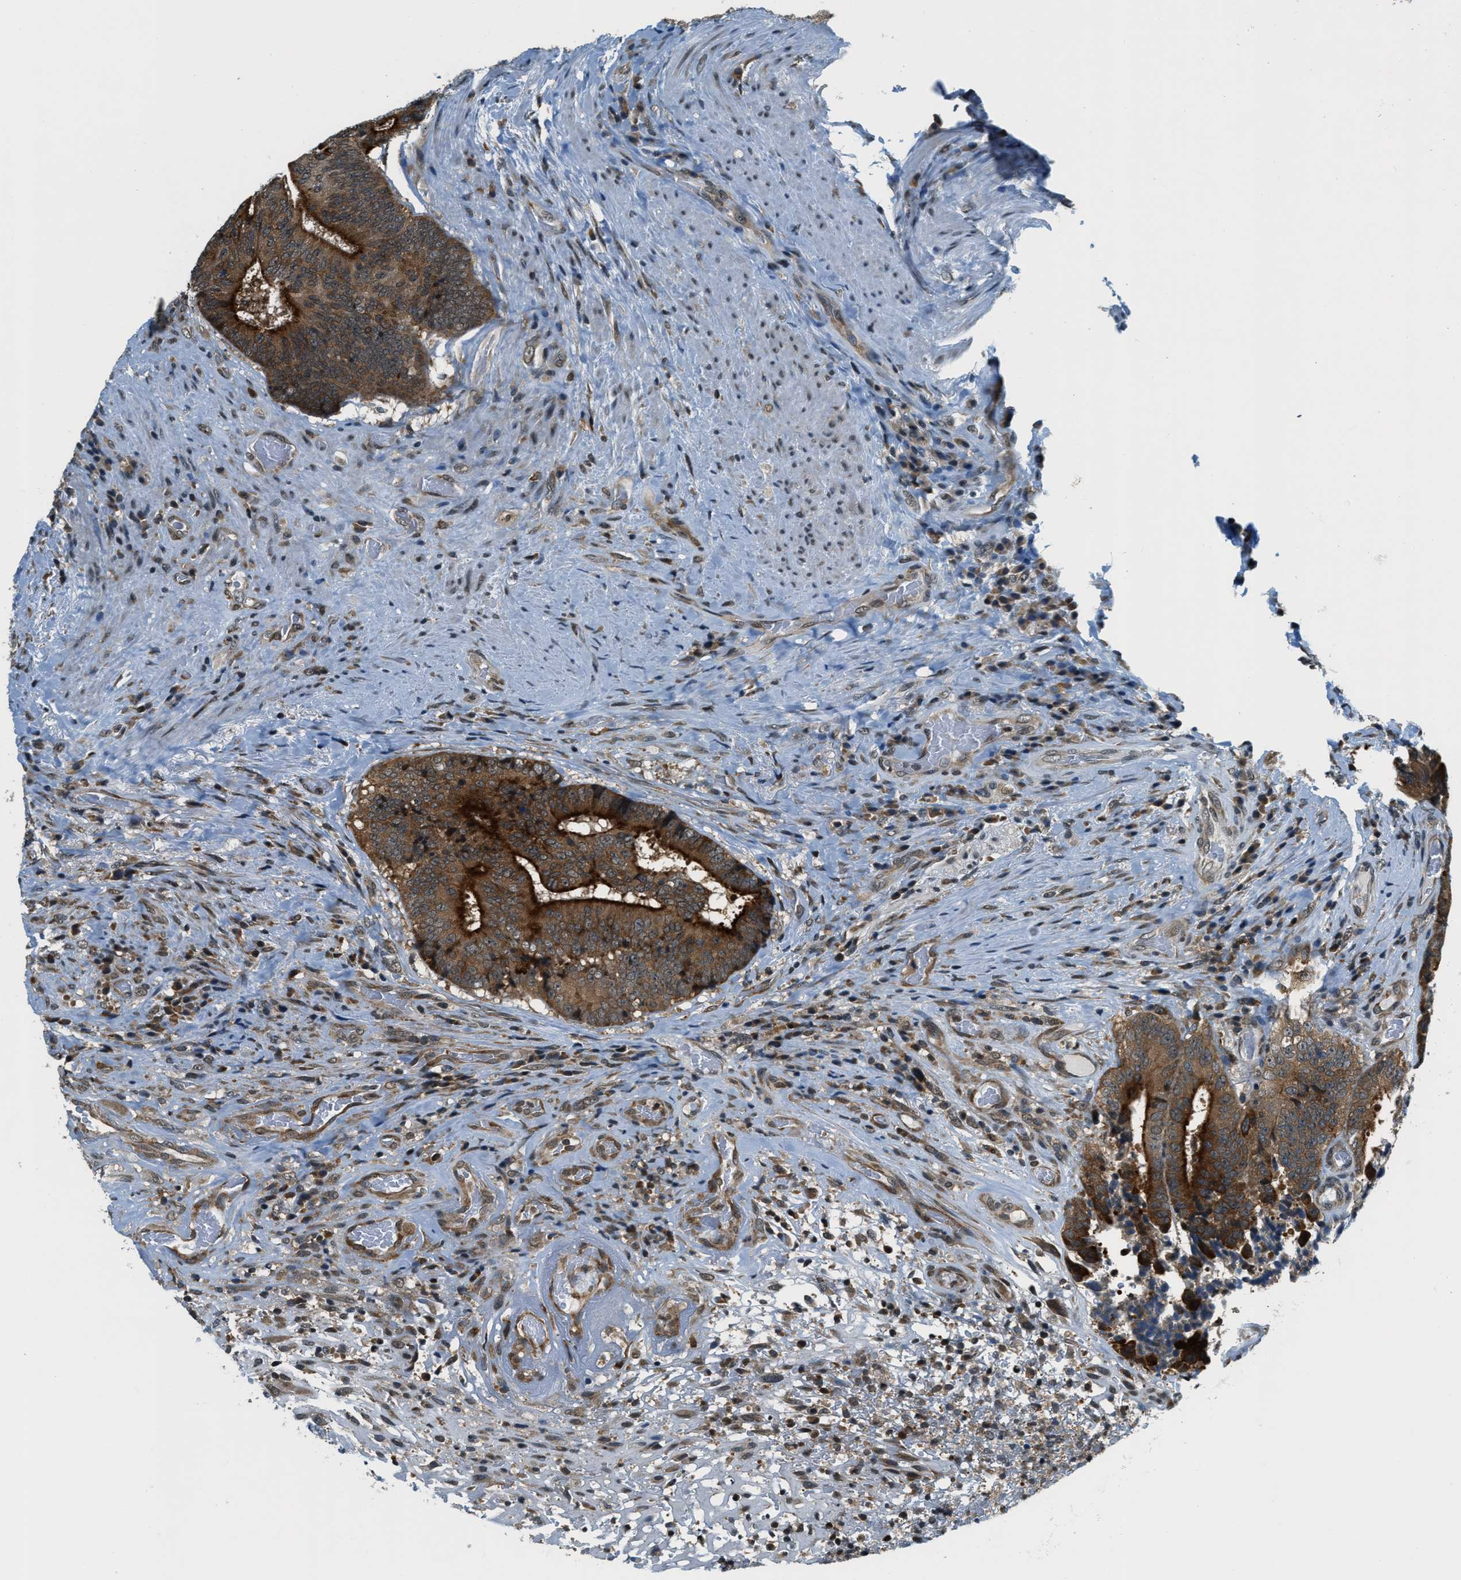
{"staining": {"intensity": "strong", "quantity": ">75%", "location": "cytoplasmic/membranous"}, "tissue": "colorectal cancer", "cell_type": "Tumor cells", "image_type": "cancer", "snomed": [{"axis": "morphology", "description": "Adenocarcinoma, NOS"}, {"axis": "topography", "description": "Rectum"}], "caption": "Immunohistochemistry histopathology image of adenocarcinoma (colorectal) stained for a protein (brown), which demonstrates high levels of strong cytoplasmic/membranous expression in approximately >75% of tumor cells.", "gene": "RAB11FIP1", "patient": {"sex": "male", "age": 72}}